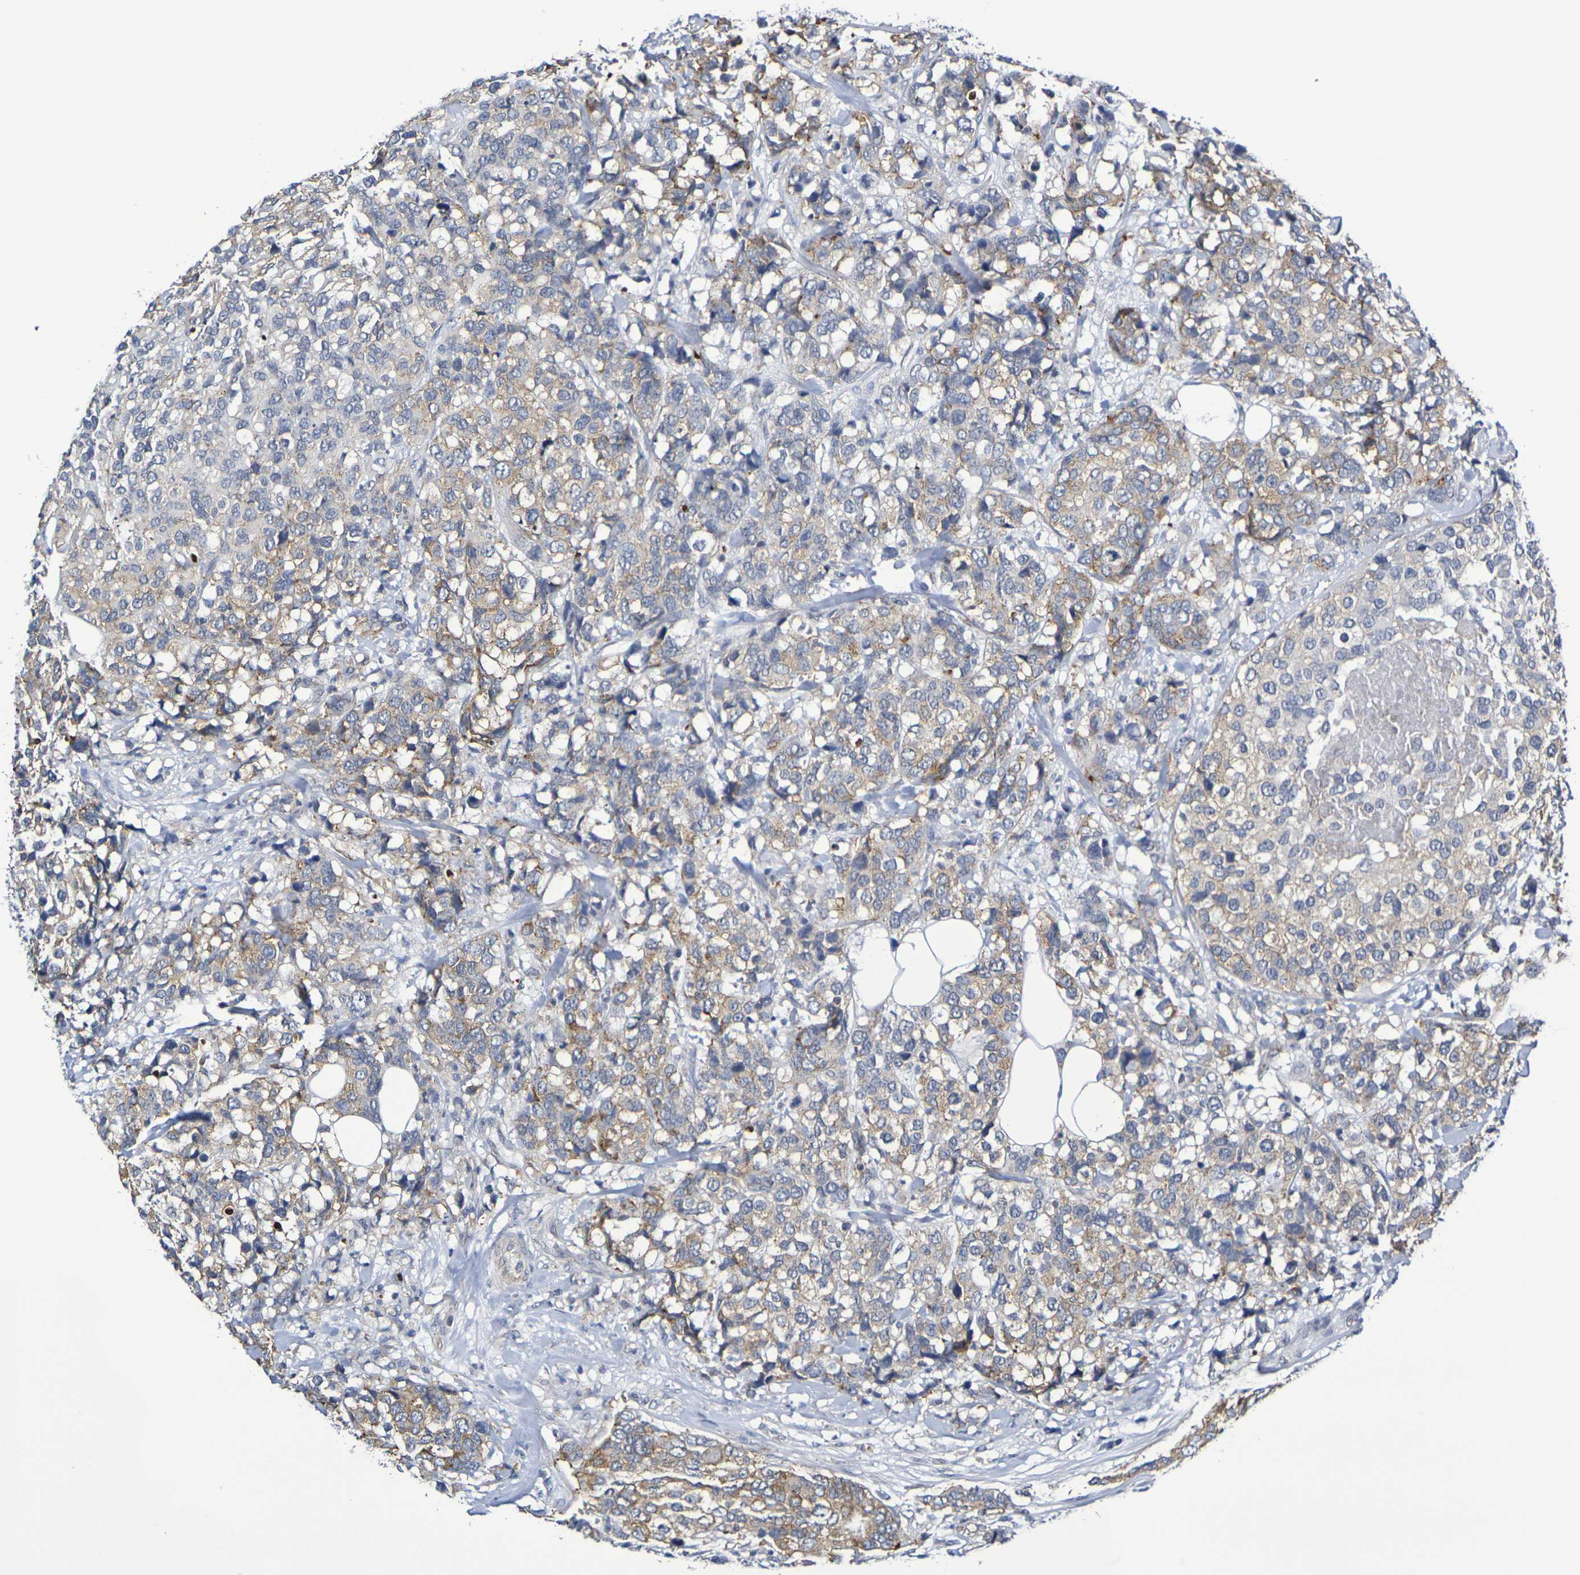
{"staining": {"intensity": "weak", "quantity": ">75%", "location": "cytoplasmic/membranous"}, "tissue": "breast cancer", "cell_type": "Tumor cells", "image_type": "cancer", "snomed": [{"axis": "morphology", "description": "Lobular carcinoma"}, {"axis": "topography", "description": "Breast"}], "caption": "The immunohistochemical stain shows weak cytoplasmic/membranous staining in tumor cells of breast cancer tissue.", "gene": "CHRNB1", "patient": {"sex": "female", "age": 59}}